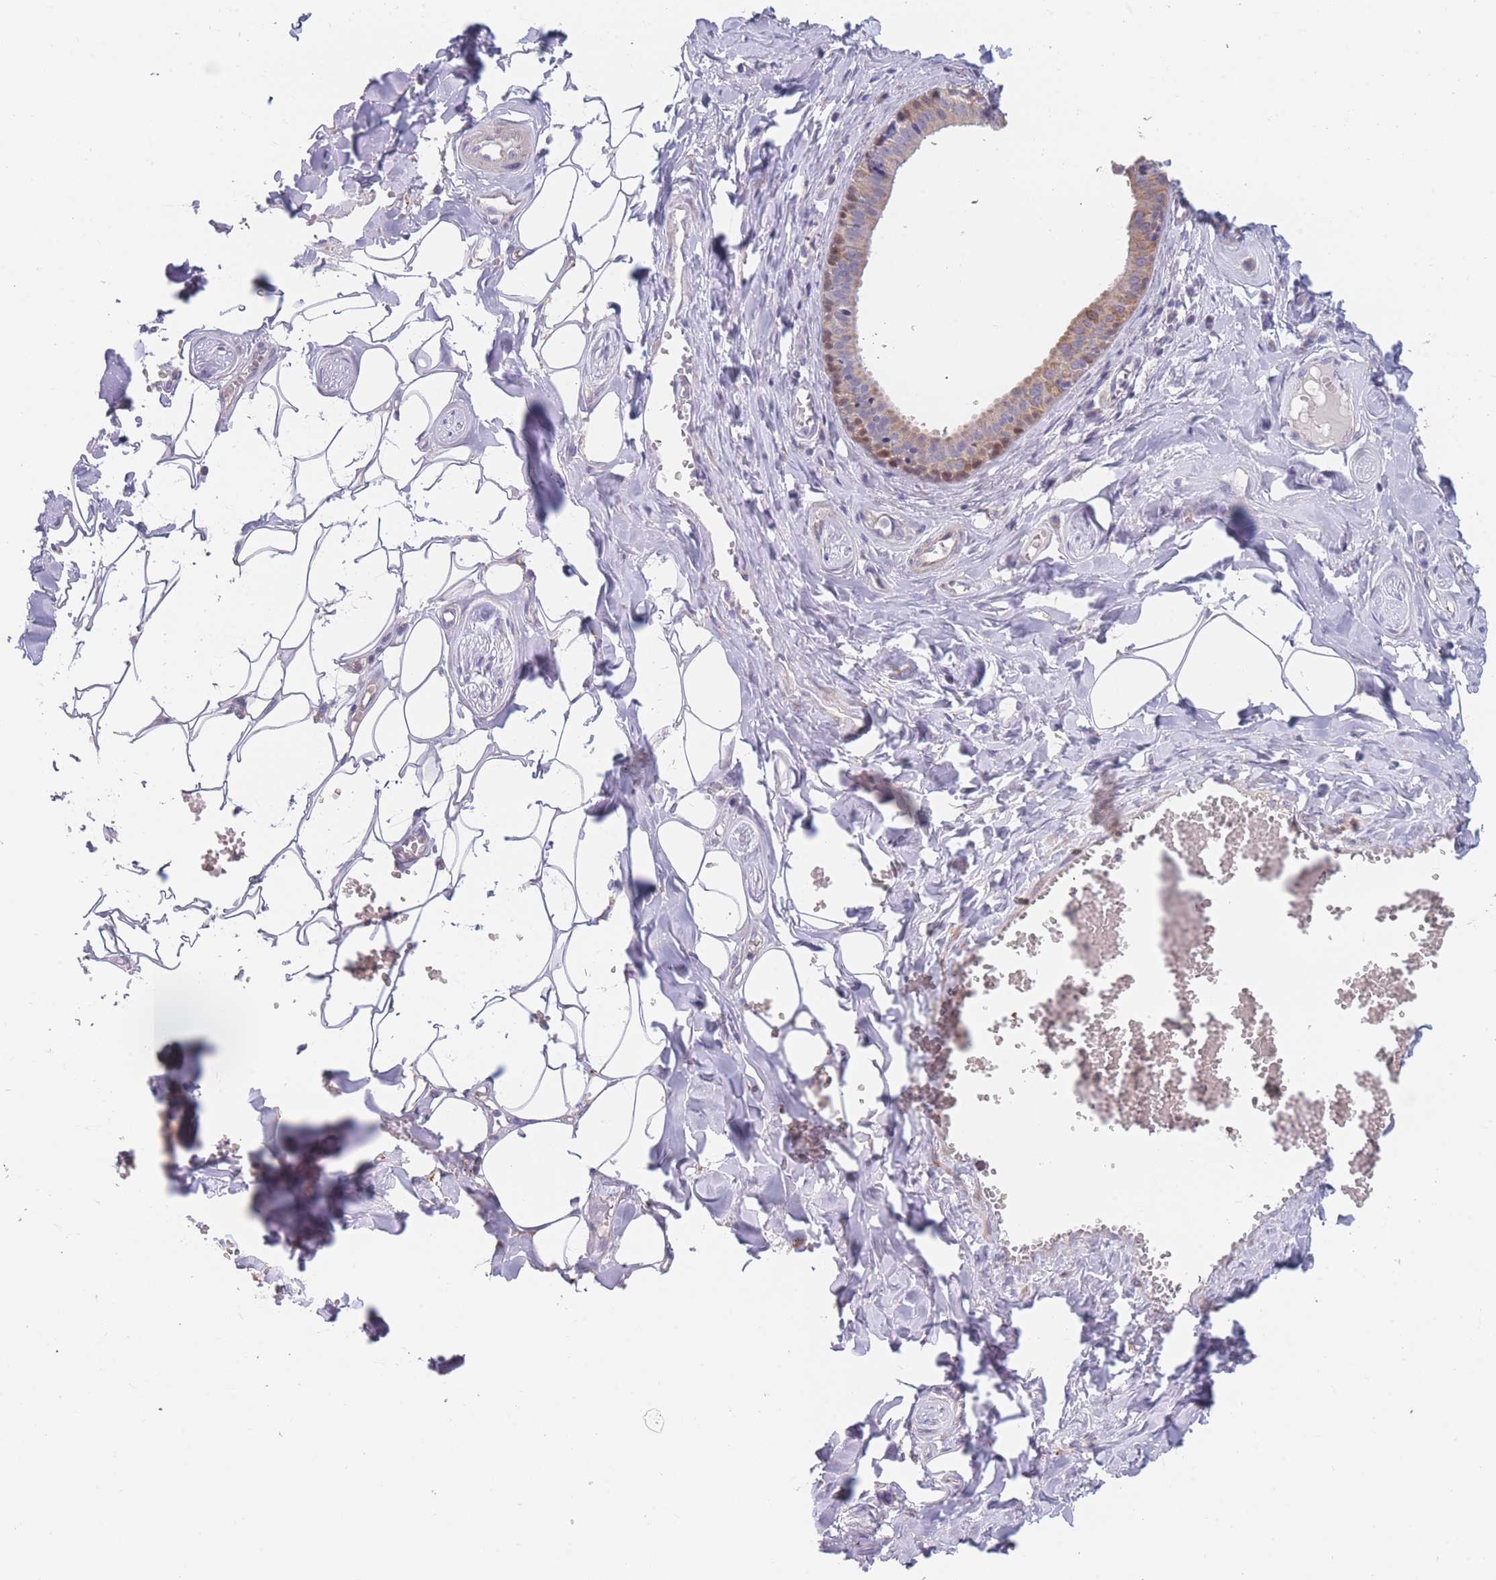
{"staining": {"intensity": "moderate", "quantity": "<25%", "location": "cytoplasmic/membranous"}, "tissue": "salivary gland", "cell_type": "Glandular cells", "image_type": "normal", "snomed": [{"axis": "morphology", "description": "Normal tissue, NOS"}, {"axis": "topography", "description": "Salivary gland"}], "caption": "This is an image of IHC staining of normal salivary gland, which shows moderate staining in the cytoplasmic/membranous of glandular cells.", "gene": "SMPD4", "patient": {"sex": "male", "age": 62}}